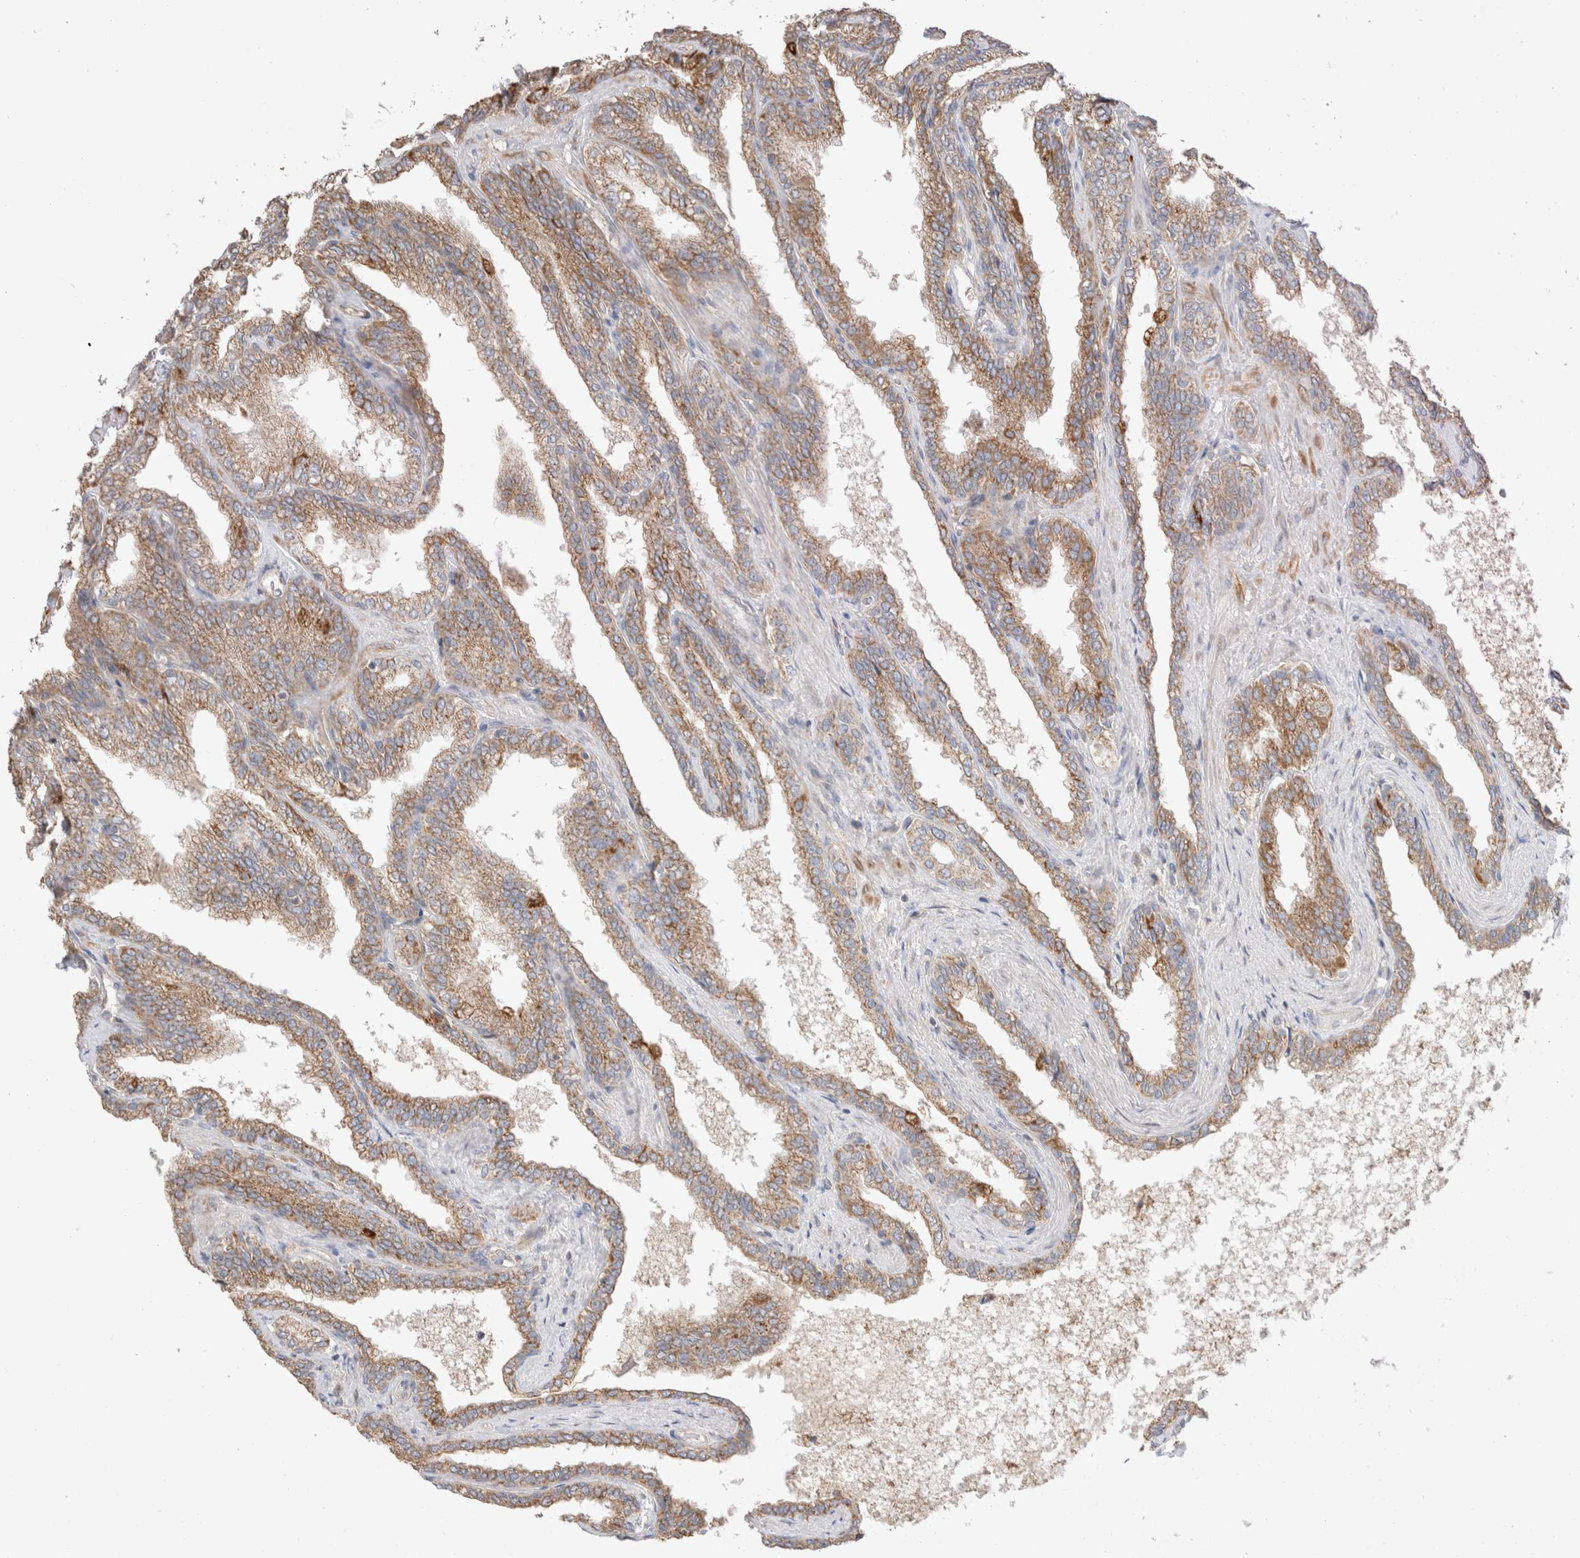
{"staining": {"intensity": "moderate", "quantity": ">75%", "location": "cytoplasmic/membranous"}, "tissue": "seminal vesicle", "cell_type": "Glandular cells", "image_type": "normal", "snomed": [{"axis": "morphology", "description": "Normal tissue, NOS"}, {"axis": "topography", "description": "Seminal veicle"}], "caption": "Protein expression analysis of unremarkable seminal vesicle displays moderate cytoplasmic/membranous staining in about >75% of glandular cells. The staining is performed using DAB brown chromogen to label protein expression. The nuclei are counter-stained blue using hematoxylin.", "gene": "MRM3", "patient": {"sex": "male", "age": 46}}